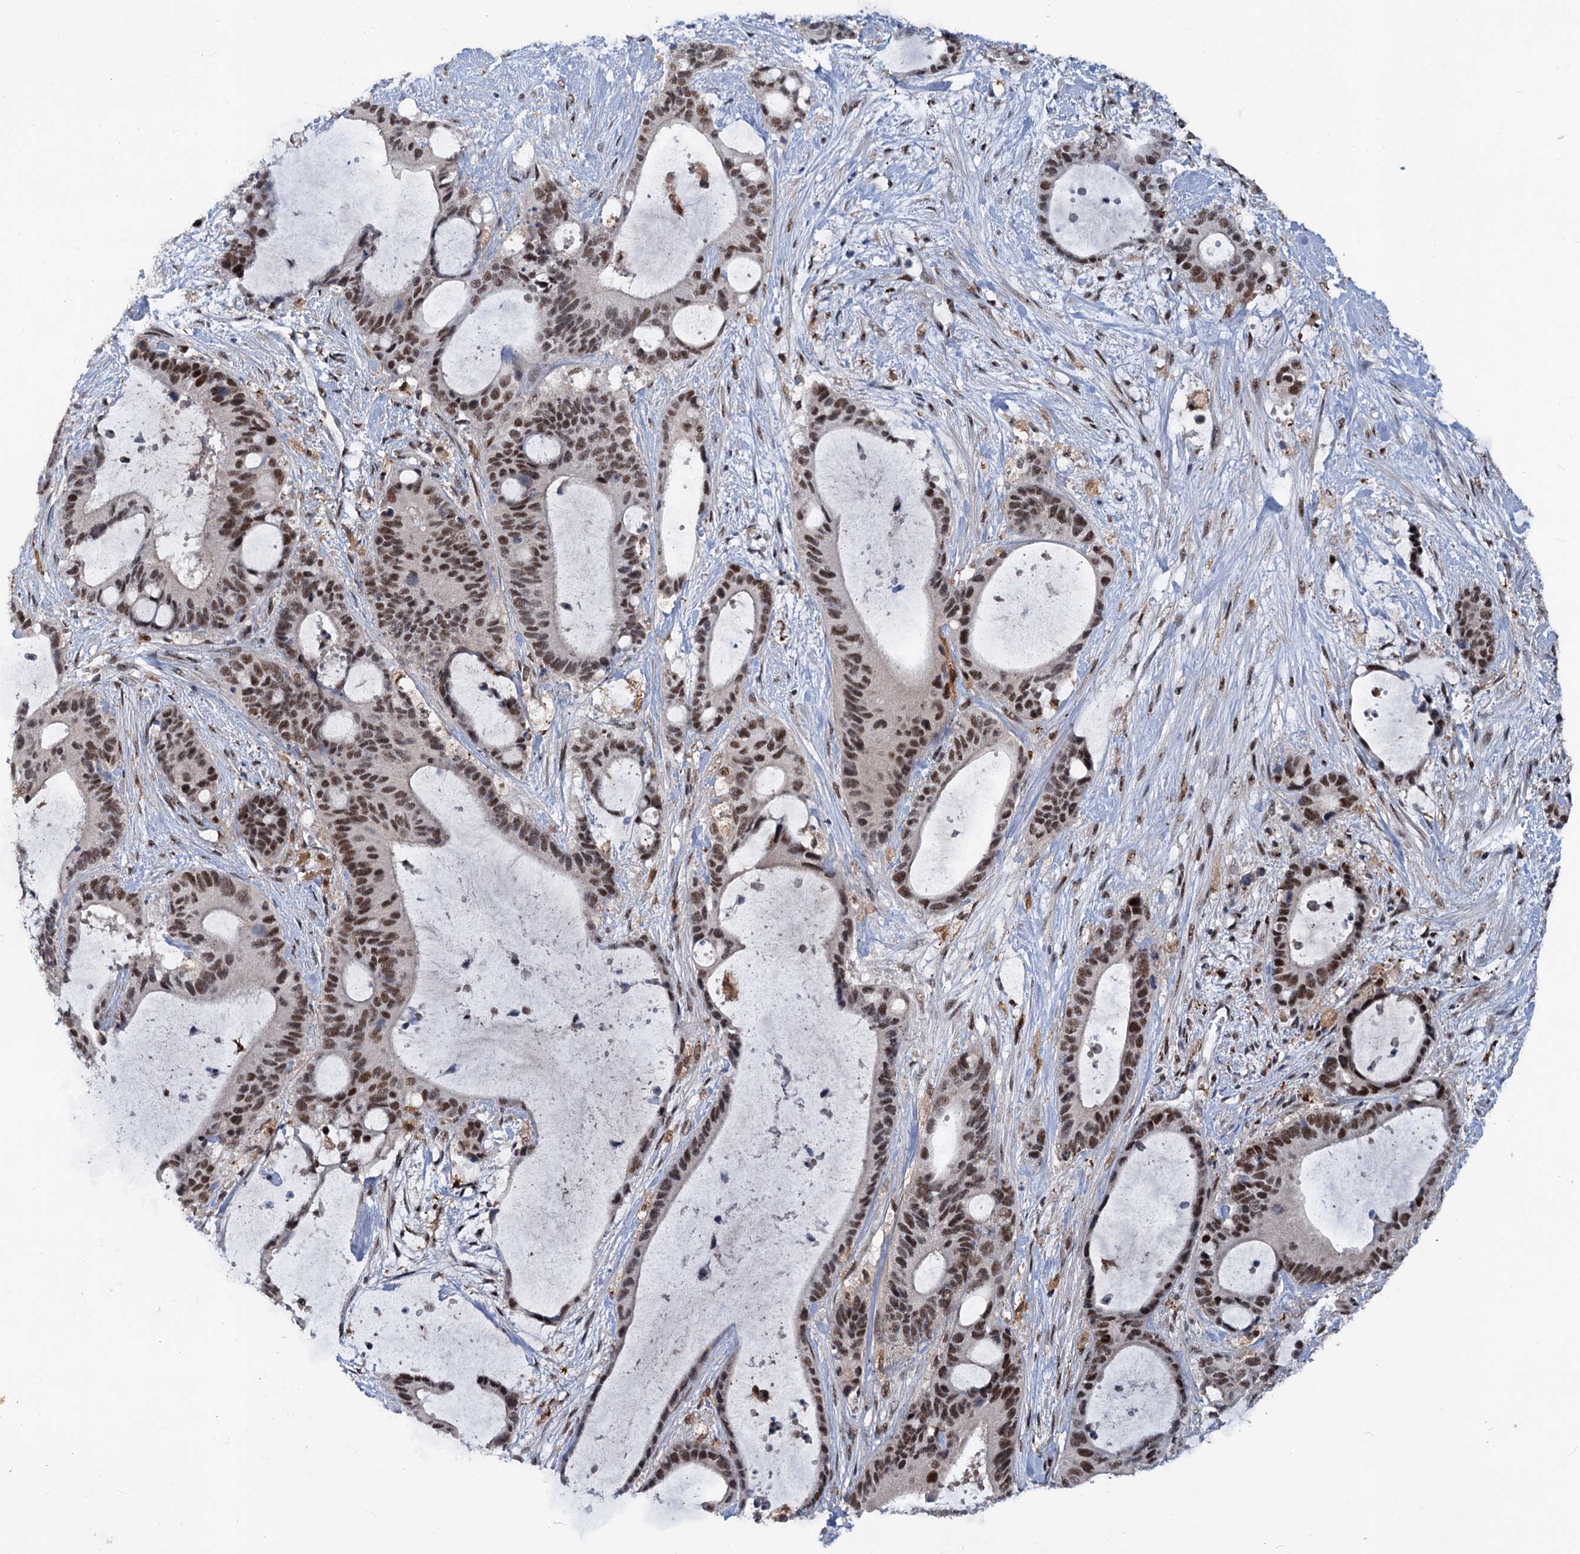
{"staining": {"intensity": "moderate", "quantity": ">75%", "location": "nuclear"}, "tissue": "liver cancer", "cell_type": "Tumor cells", "image_type": "cancer", "snomed": [{"axis": "morphology", "description": "Normal tissue, NOS"}, {"axis": "morphology", "description": "Cholangiocarcinoma"}, {"axis": "topography", "description": "Liver"}, {"axis": "topography", "description": "Peripheral nerve tissue"}], "caption": "Liver cholangiocarcinoma tissue reveals moderate nuclear positivity in about >75% of tumor cells", "gene": "PHF8", "patient": {"sex": "female", "age": 73}}